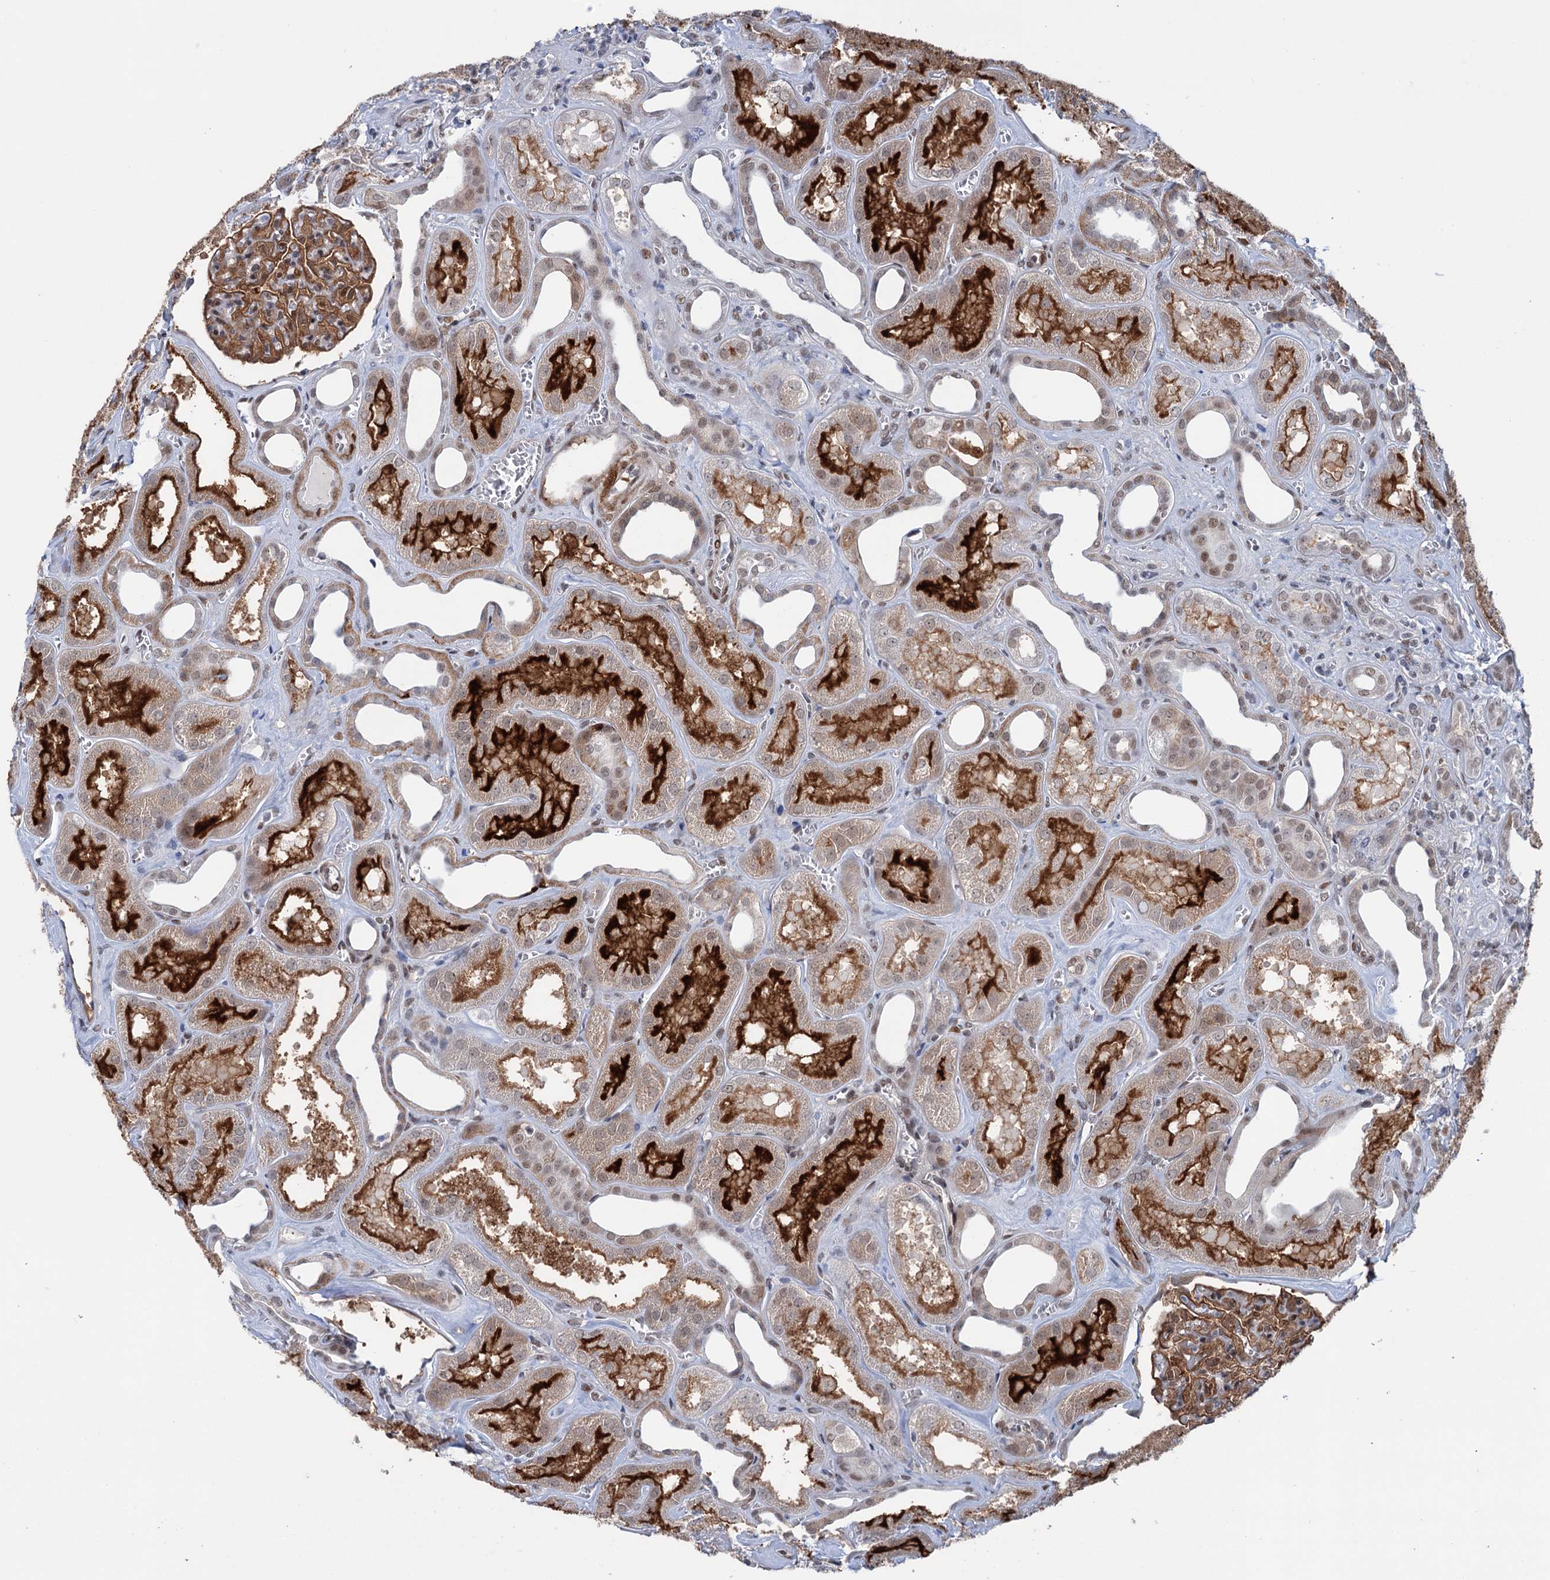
{"staining": {"intensity": "moderate", "quantity": ">75%", "location": "cytoplasmic/membranous"}, "tissue": "kidney", "cell_type": "Cells in glomeruli", "image_type": "normal", "snomed": [{"axis": "morphology", "description": "Normal tissue, NOS"}, {"axis": "morphology", "description": "Adenocarcinoma, NOS"}, {"axis": "topography", "description": "Kidney"}], "caption": "Immunohistochemical staining of benign kidney demonstrates moderate cytoplasmic/membranous protein expression in approximately >75% of cells in glomeruli.", "gene": "FAM53A", "patient": {"sex": "female", "age": 68}}